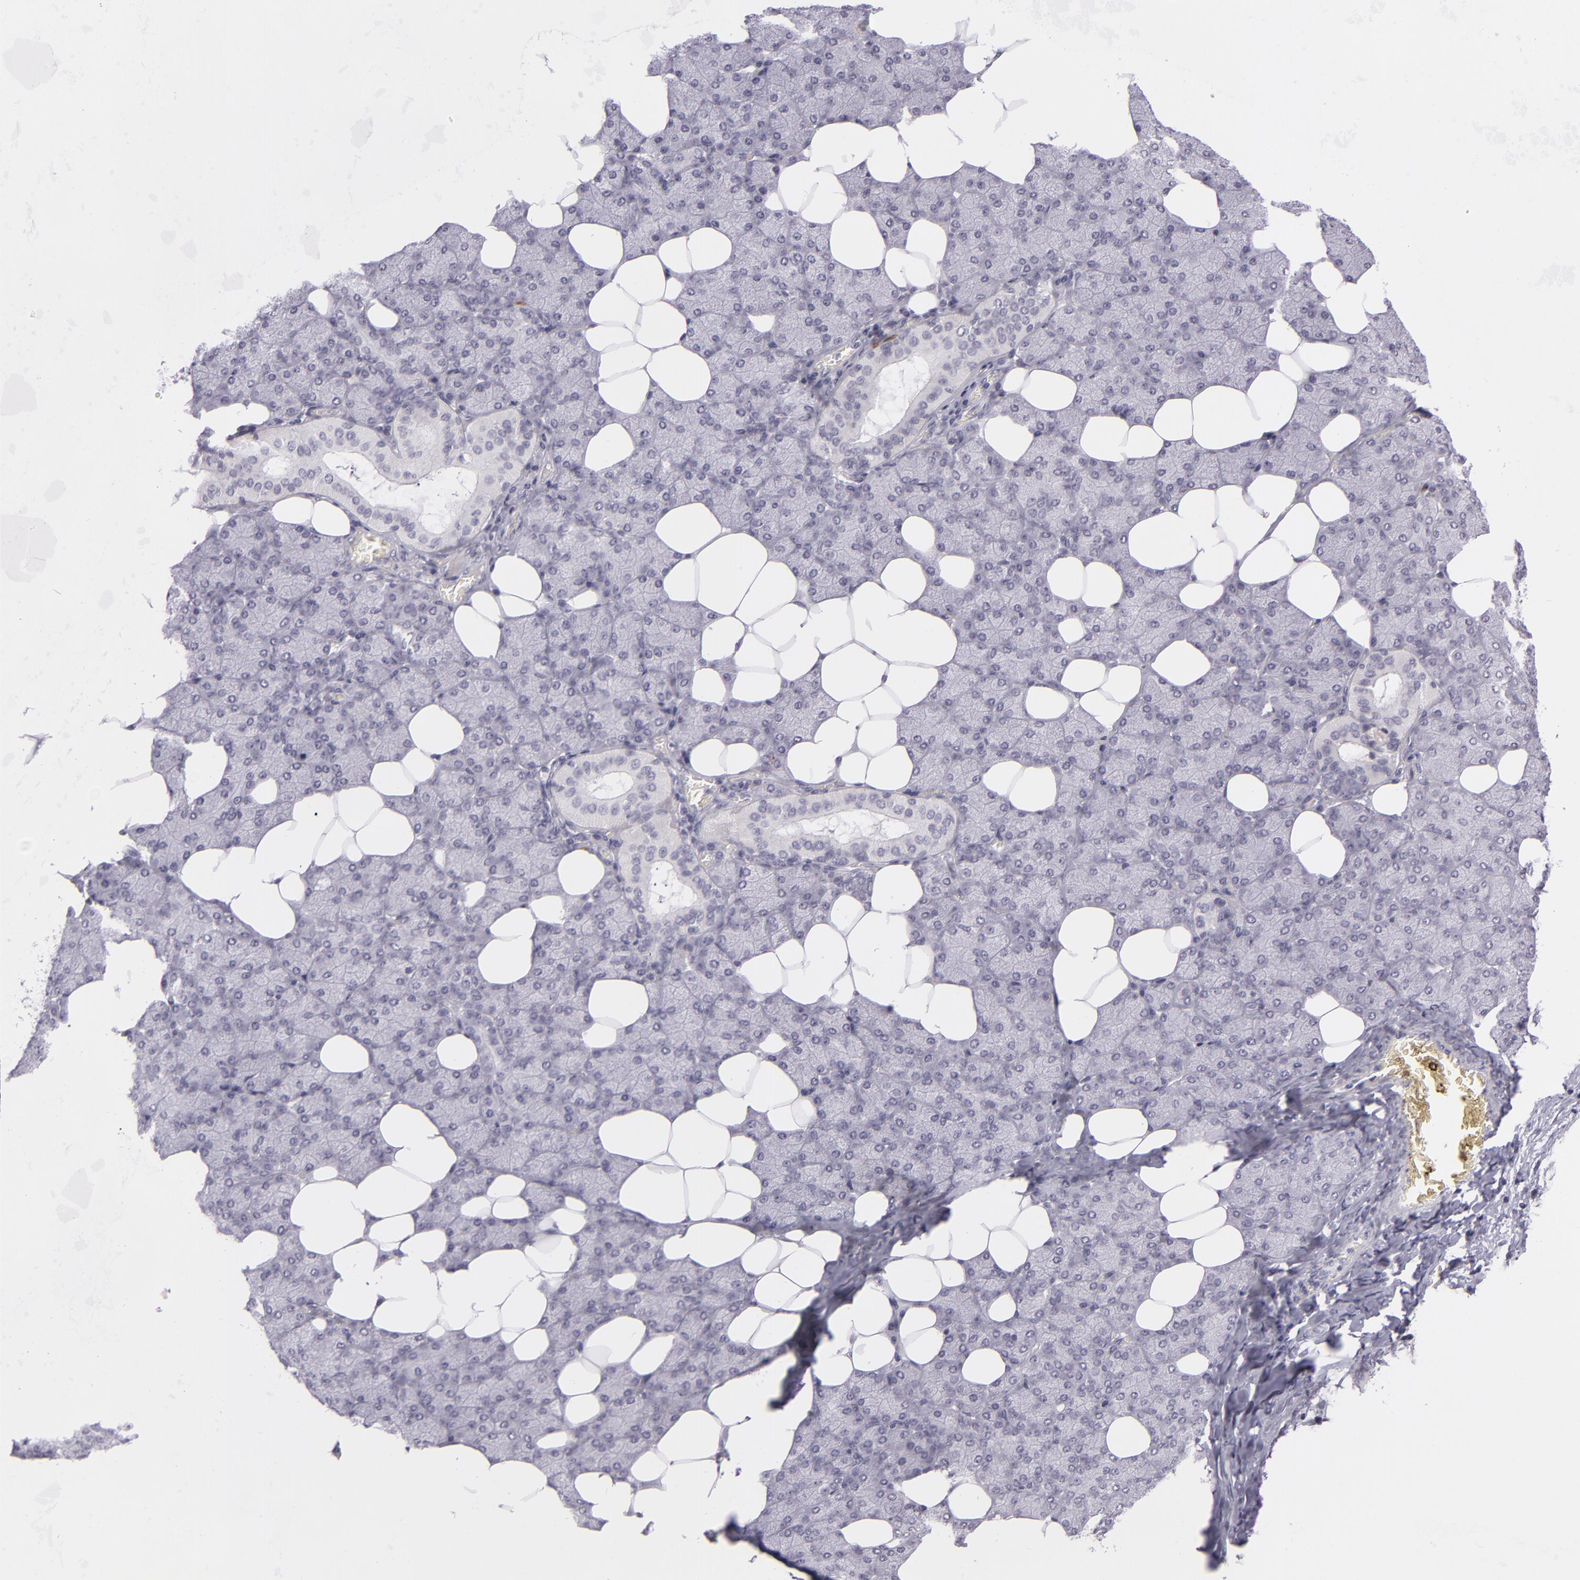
{"staining": {"intensity": "negative", "quantity": "none", "location": "none"}, "tissue": "salivary gland", "cell_type": "Glandular cells", "image_type": "normal", "snomed": [{"axis": "morphology", "description": "Normal tissue, NOS"}, {"axis": "topography", "description": "Lymph node"}, {"axis": "topography", "description": "Salivary gland"}], "caption": "Human salivary gland stained for a protein using immunohistochemistry (IHC) exhibits no expression in glandular cells.", "gene": "DAG1", "patient": {"sex": "male", "age": 8}}